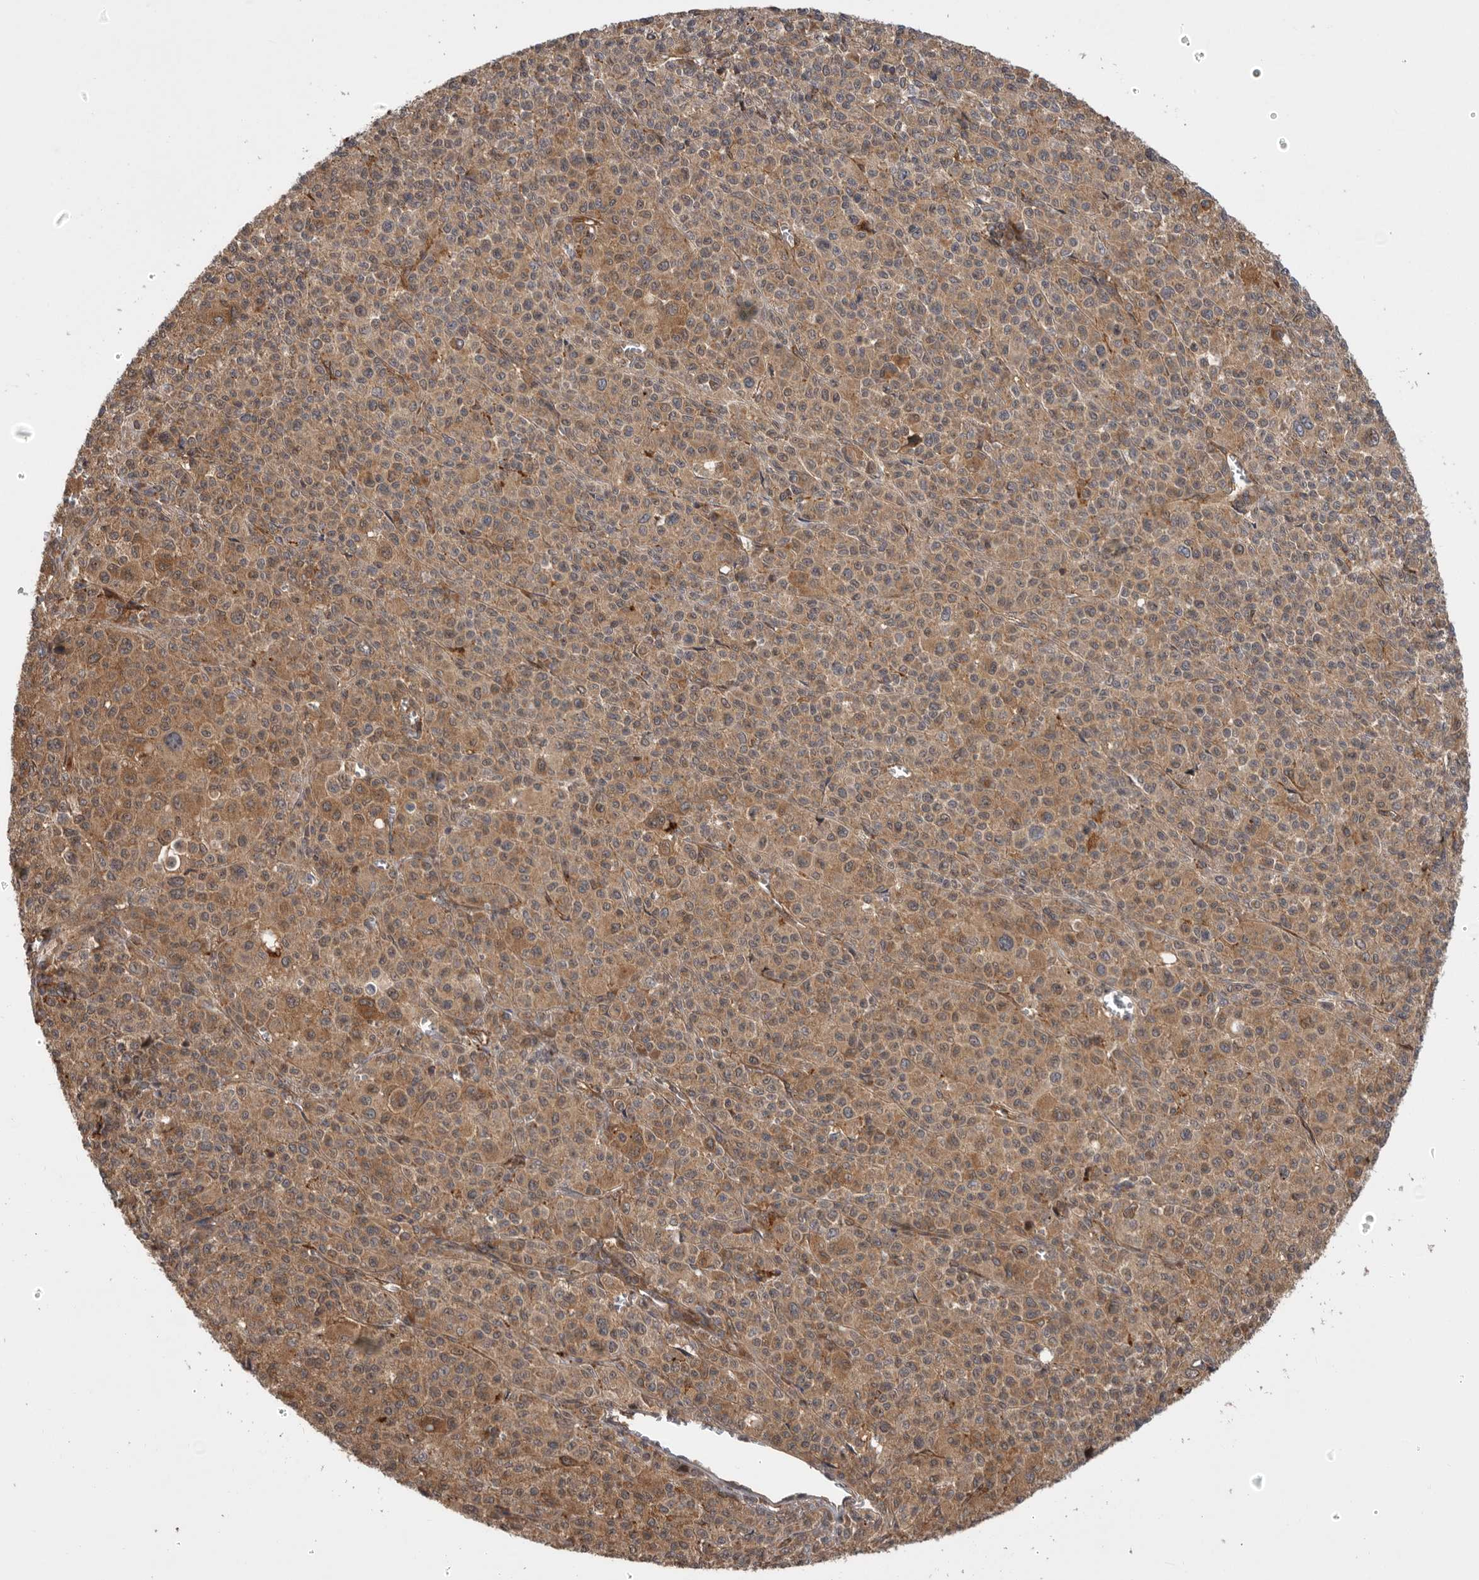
{"staining": {"intensity": "moderate", "quantity": ">75%", "location": "cytoplasmic/membranous"}, "tissue": "melanoma", "cell_type": "Tumor cells", "image_type": "cancer", "snomed": [{"axis": "morphology", "description": "Malignant melanoma, Metastatic site"}, {"axis": "topography", "description": "Skin"}], "caption": "The micrograph displays staining of malignant melanoma (metastatic site), revealing moderate cytoplasmic/membranous protein expression (brown color) within tumor cells.", "gene": "DHDDS", "patient": {"sex": "female", "age": 74}}